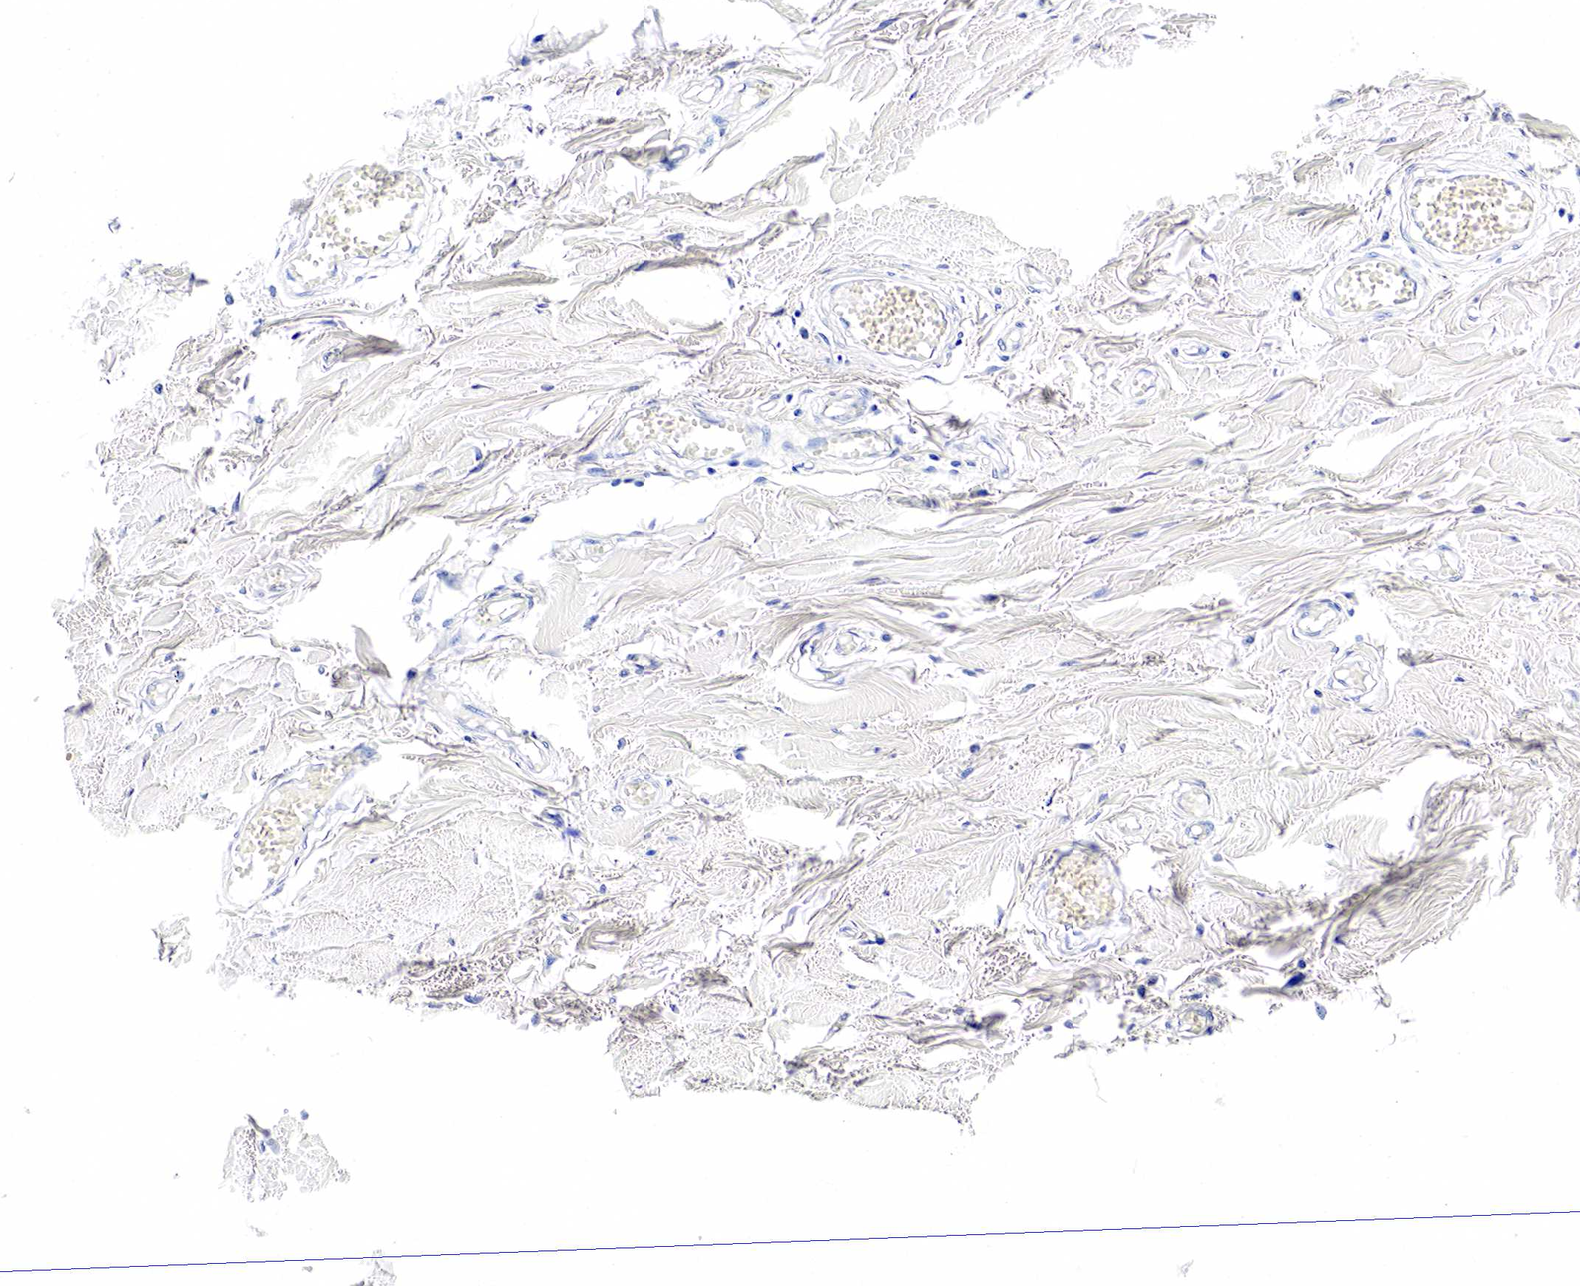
{"staining": {"intensity": "negative", "quantity": "none", "location": "none"}, "tissue": "adipose tissue", "cell_type": "Adipocytes", "image_type": "normal", "snomed": [{"axis": "morphology", "description": "Normal tissue, NOS"}, {"axis": "morphology", "description": "Sarcoma, NOS"}, {"axis": "topography", "description": "Skin"}, {"axis": "topography", "description": "Soft tissue"}], "caption": "Benign adipose tissue was stained to show a protein in brown. There is no significant expression in adipocytes.", "gene": "GCG", "patient": {"sex": "female", "age": 51}}